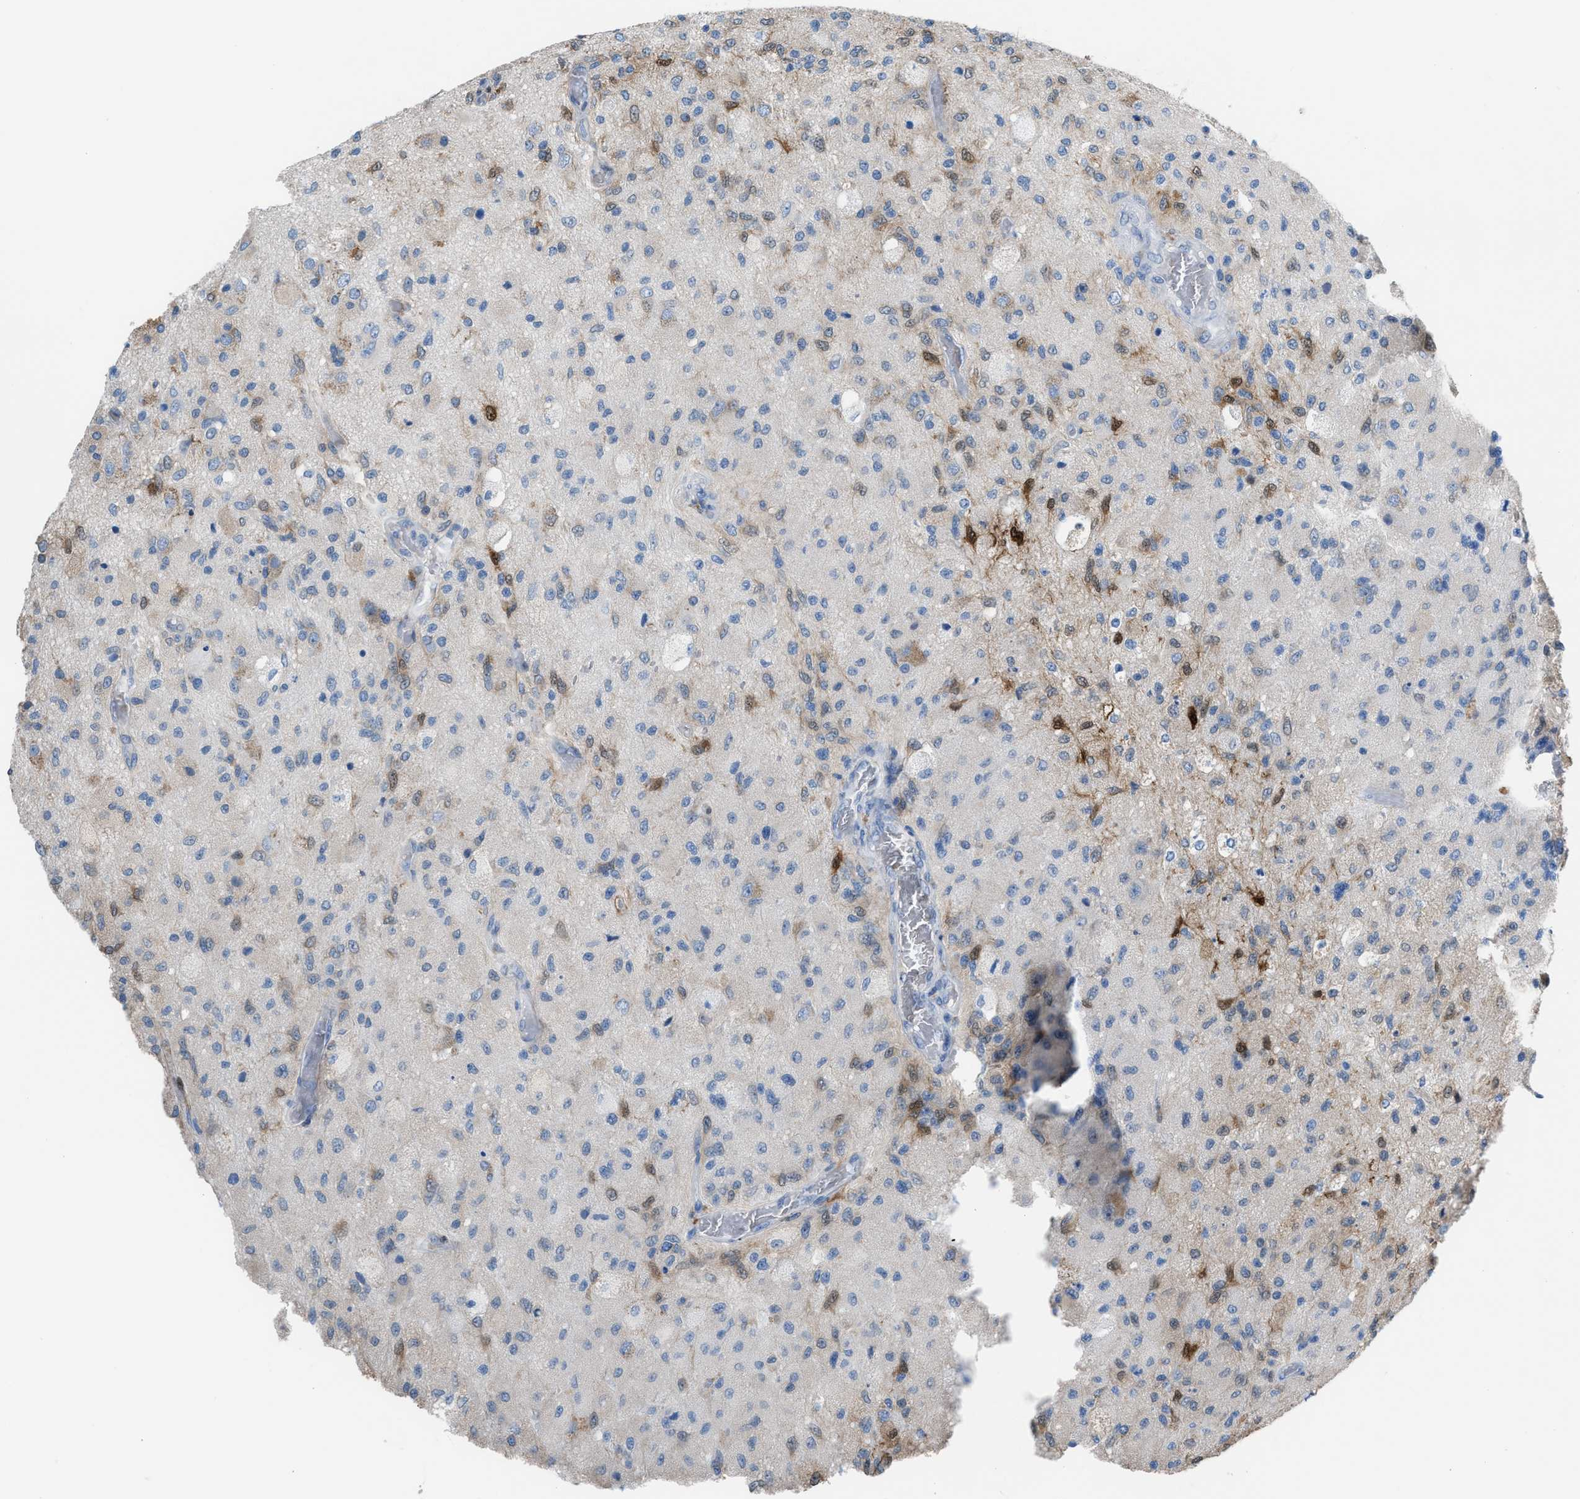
{"staining": {"intensity": "negative", "quantity": "none", "location": "none"}, "tissue": "glioma", "cell_type": "Tumor cells", "image_type": "cancer", "snomed": [{"axis": "morphology", "description": "Normal tissue, NOS"}, {"axis": "morphology", "description": "Glioma, malignant, High grade"}, {"axis": "topography", "description": "Cerebral cortex"}], "caption": "This photomicrograph is of malignant glioma (high-grade) stained with immunohistochemistry (IHC) to label a protein in brown with the nuclei are counter-stained blue. There is no staining in tumor cells.", "gene": "CA3", "patient": {"sex": "male", "age": 77}}